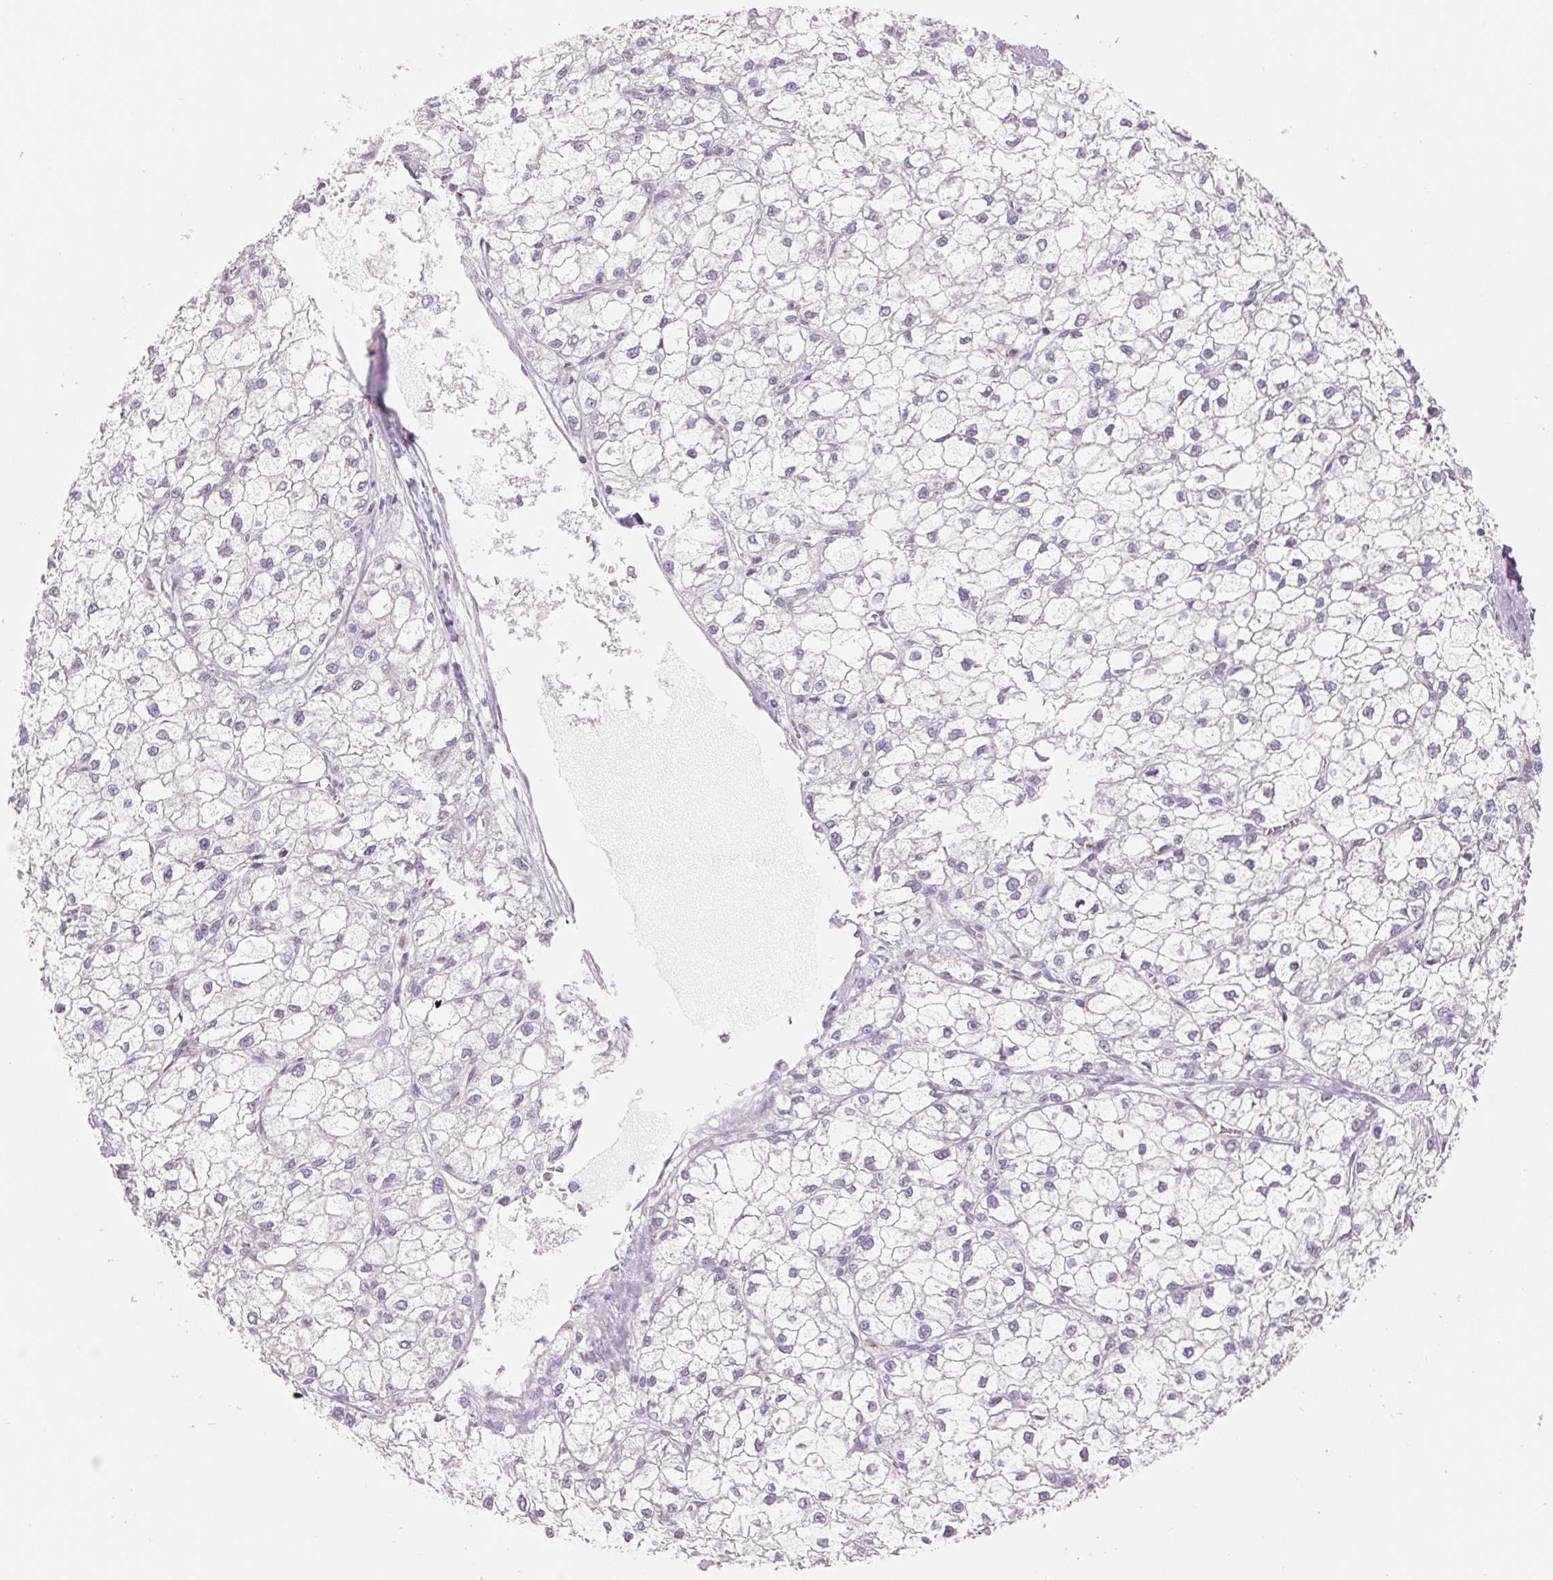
{"staining": {"intensity": "negative", "quantity": "none", "location": "none"}, "tissue": "liver cancer", "cell_type": "Tumor cells", "image_type": "cancer", "snomed": [{"axis": "morphology", "description": "Carcinoma, Hepatocellular, NOS"}, {"axis": "topography", "description": "Liver"}], "caption": "An immunohistochemistry (IHC) micrograph of liver cancer is shown. There is no staining in tumor cells of liver cancer.", "gene": "GALNT7", "patient": {"sex": "female", "age": 43}}